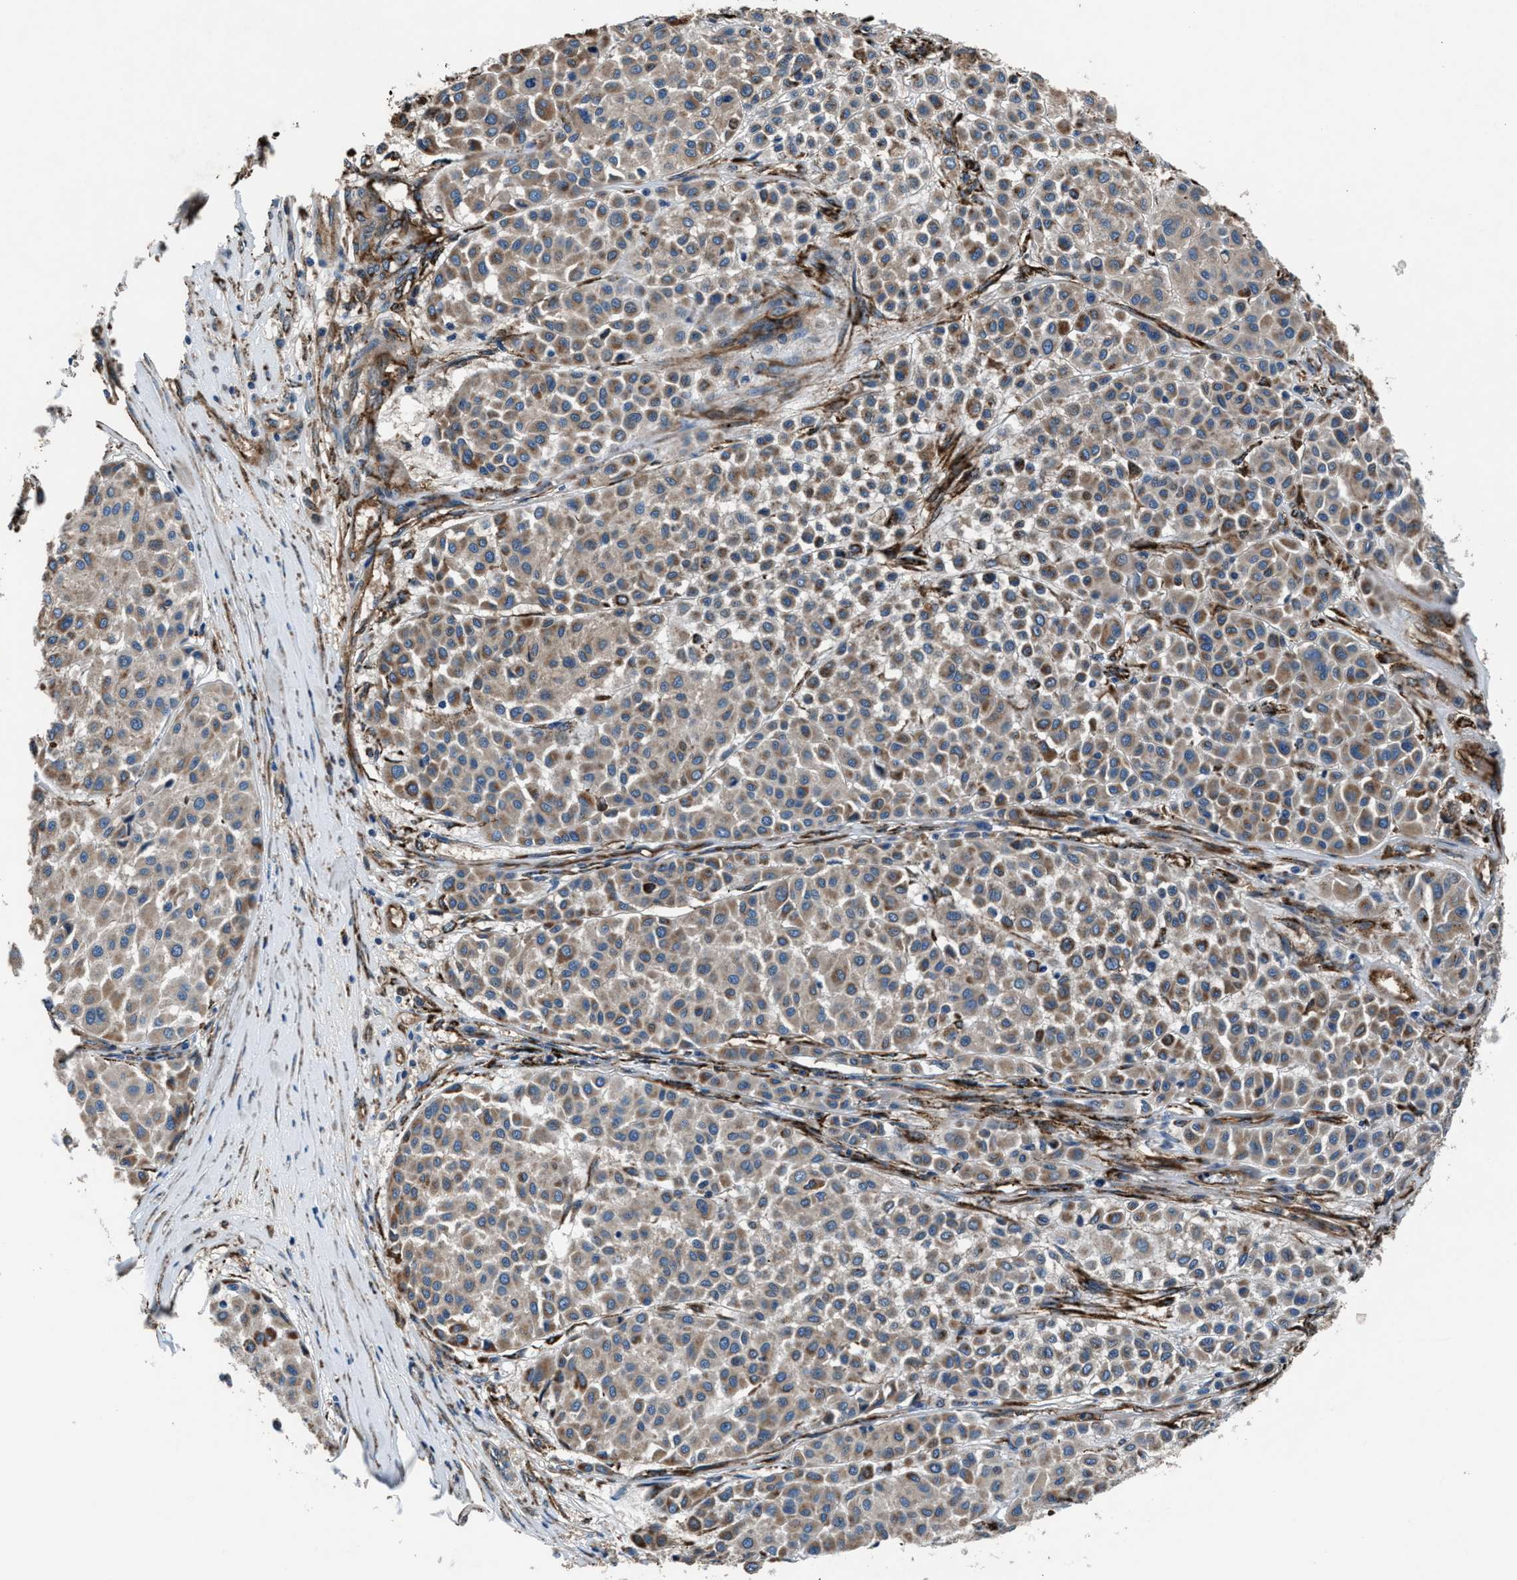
{"staining": {"intensity": "weak", "quantity": ">75%", "location": "cytoplasmic/membranous"}, "tissue": "melanoma", "cell_type": "Tumor cells", "image_type": "cancer", "snomed": [{"axis": "morphology", "description": "Malignant melanoma, Metastatic site"}, {"axis": "topography", "description": "Soft tissue"}], "caption": "Protein staining by IHC demonstrates weak cytoplasmic/membranous positivity in about >75% of tumor cells in melanoma. (DAB IHC, brown staining for protein, blue staining for nuclei).", "gene": "PRTFDC1", "patient": {"sex": "male", "age": 41}}